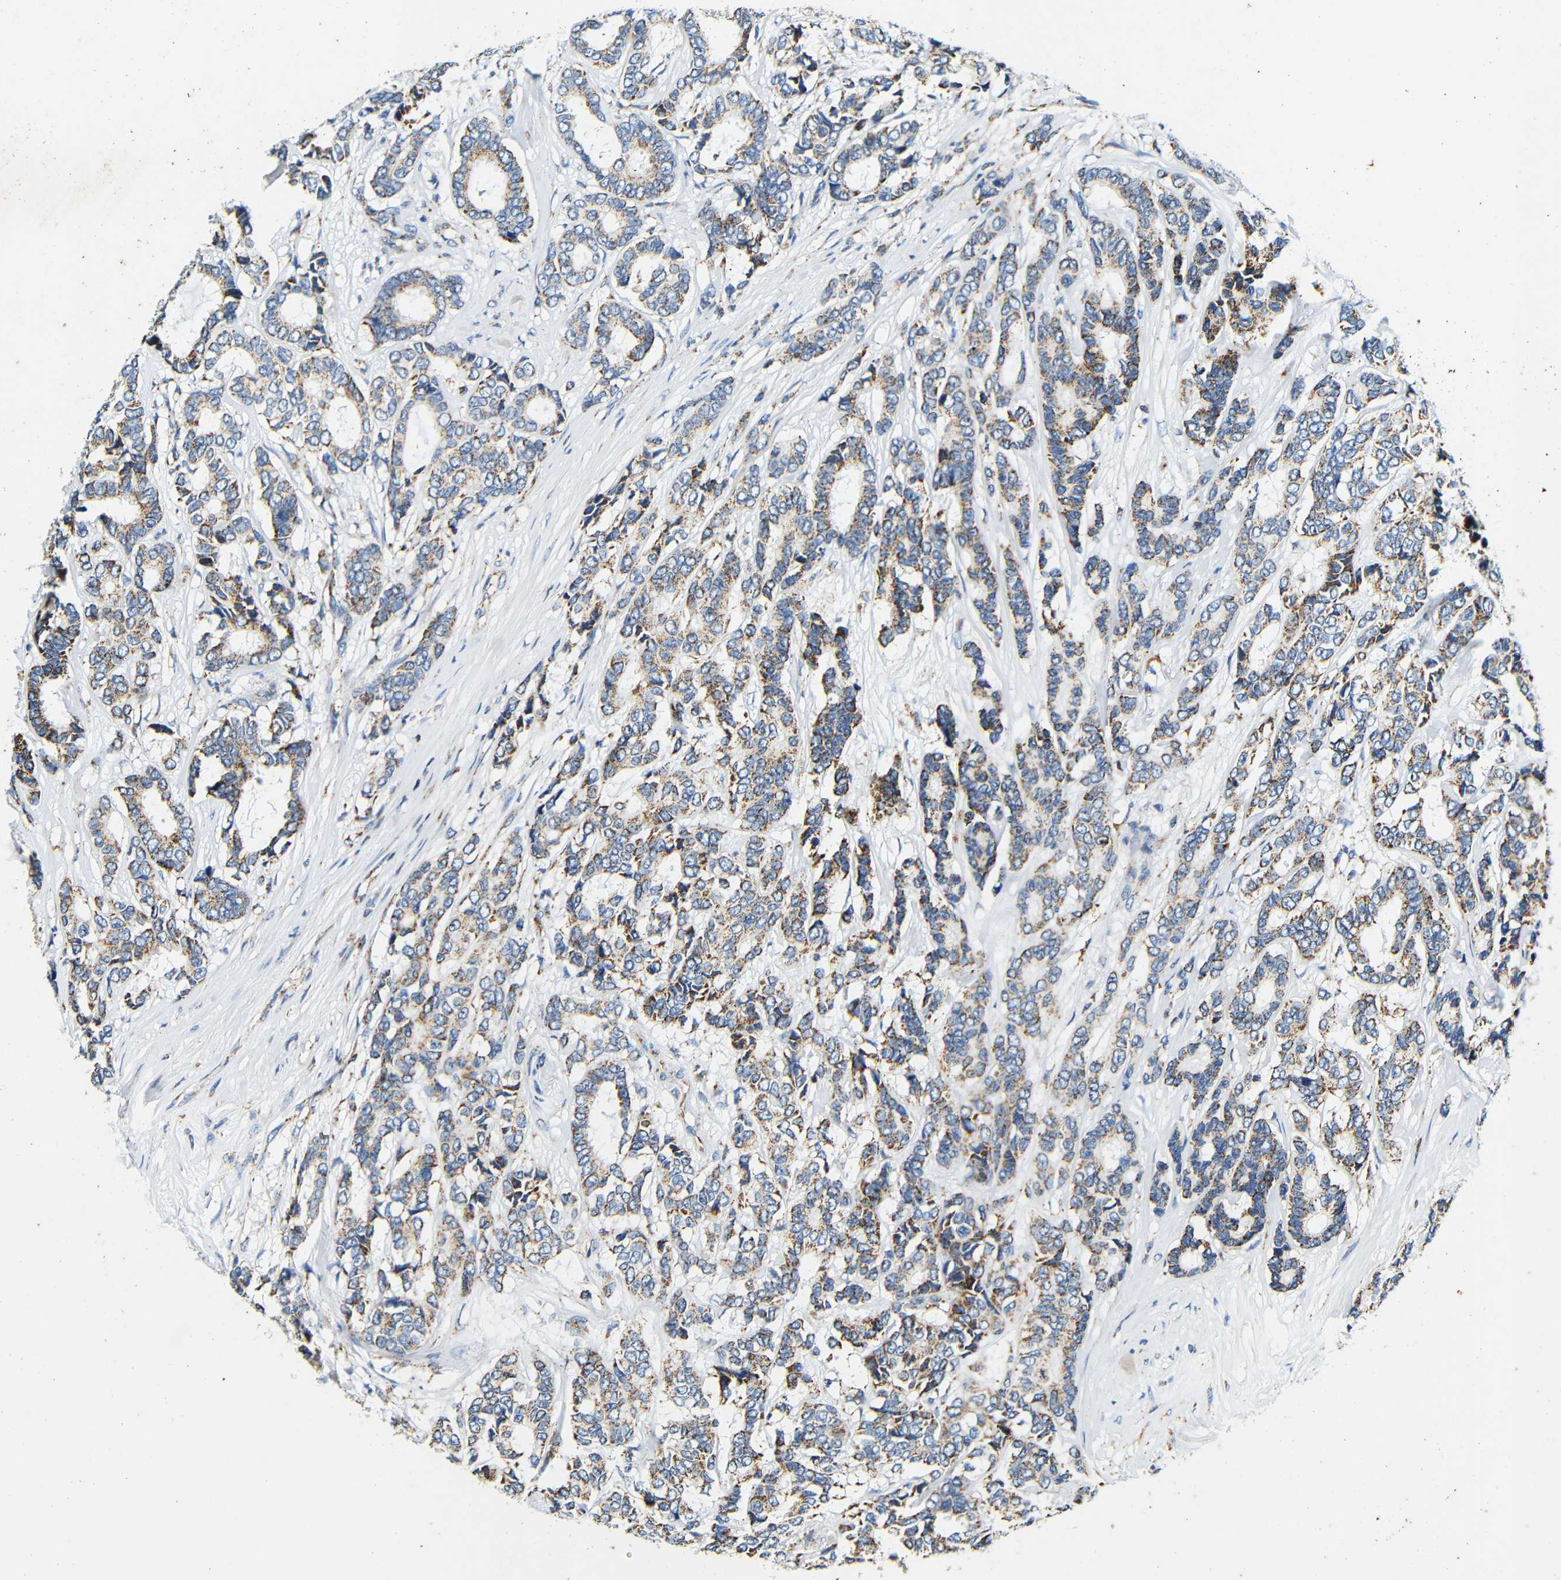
{"staining": {"intensity": "moderate", "quantity": ">75%", "location": "cytoplasmic/membranous"}, "tissue": "breast cancer", "cell_type": "Tumor cells", "image_type": "cancer", "snomed": [{"axis": "morphology", "description": "Duct carcinoma"}, {"axis": "topography", "description": "Breast"}], "caption": "Protein staining displays moderate cytoplasmic/membranous staining in about >75% of tumor cells in breast cancer (intraductal carcinoma).", "gene": "GALNT18", "patient": {"sex": "female", "age": 45}}